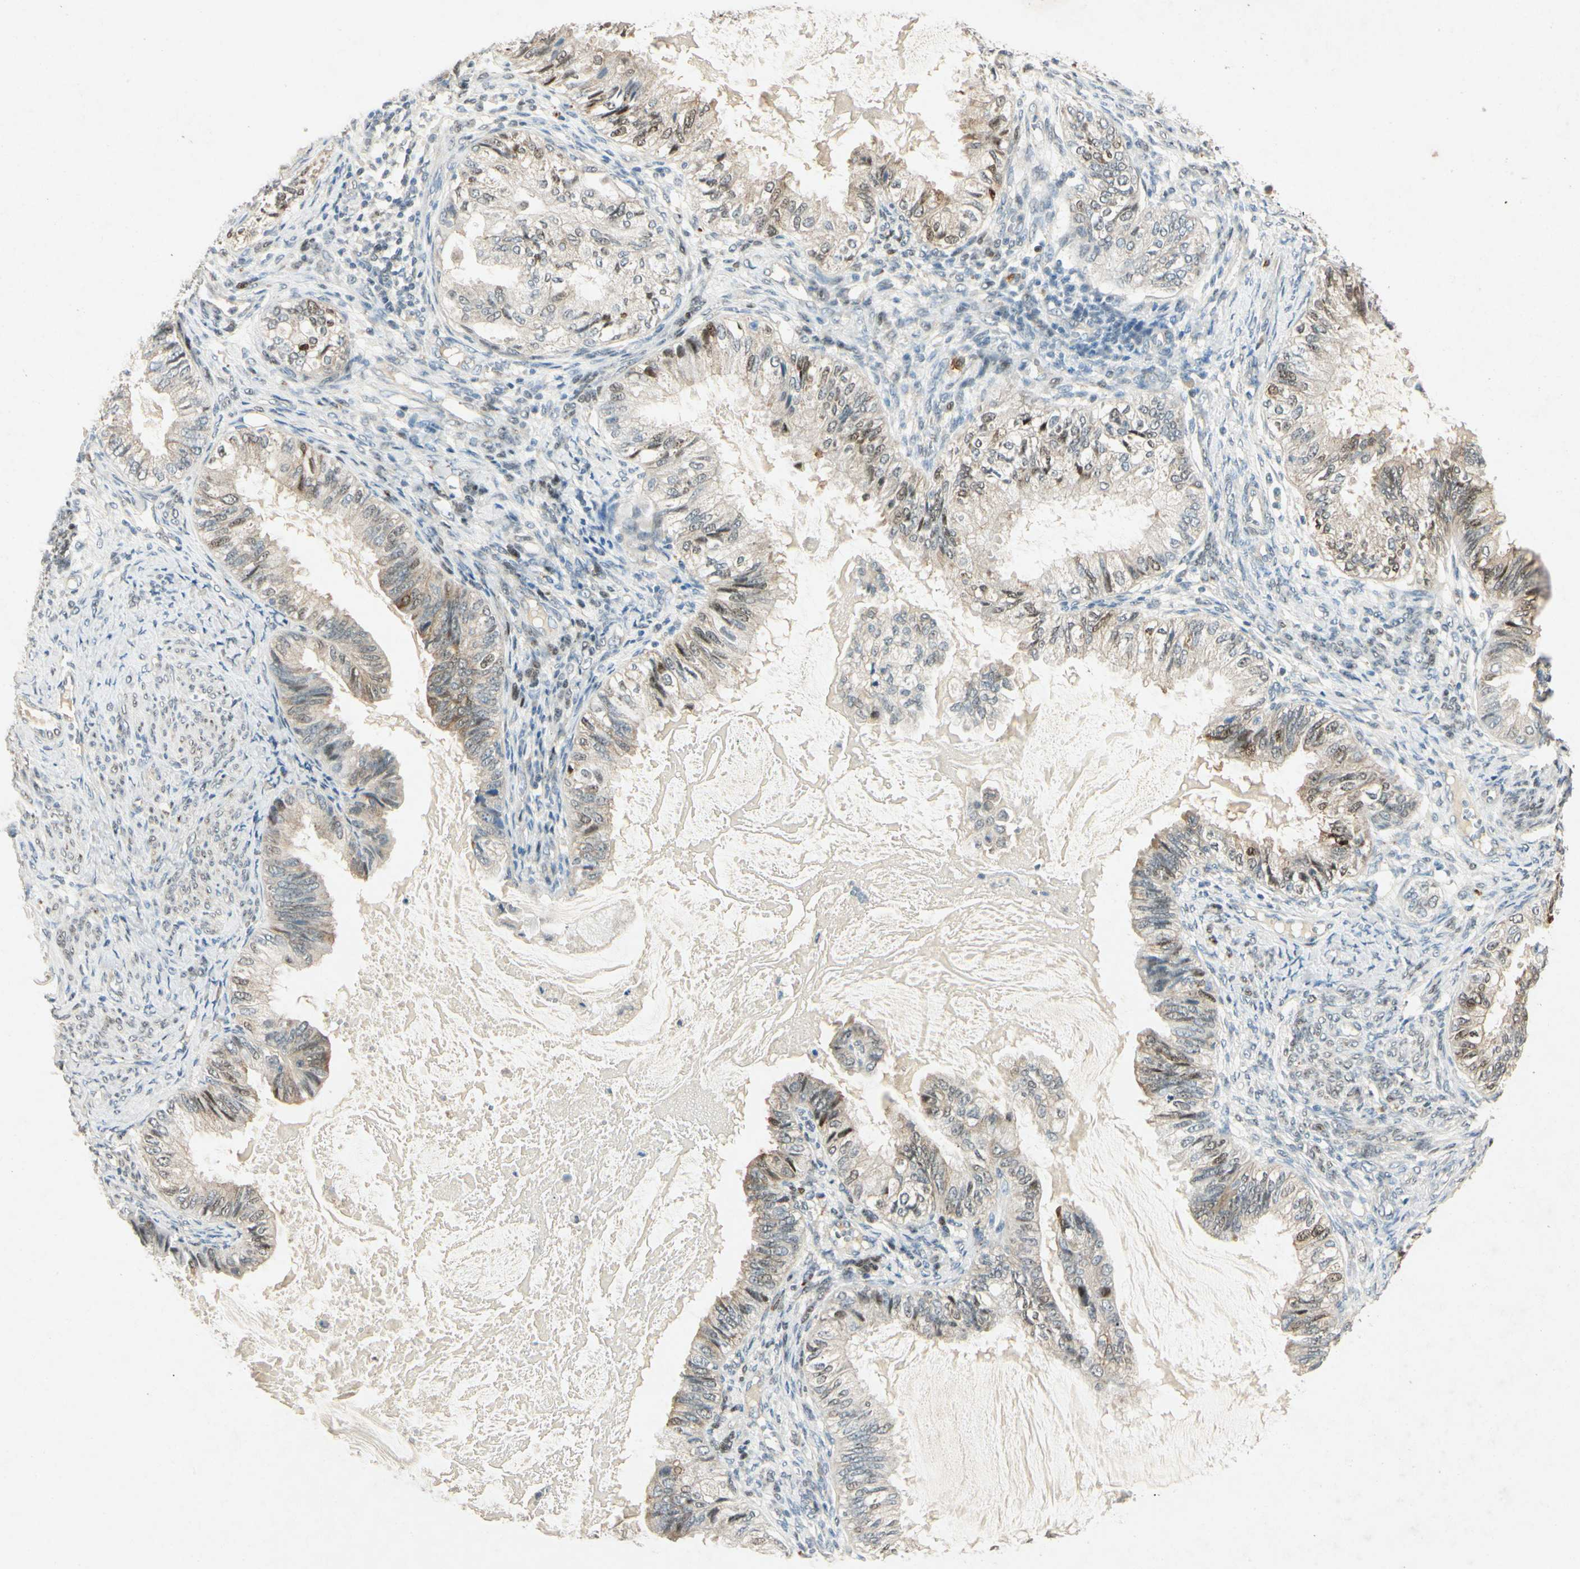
{"staining": {"intensity": "moderate", "quantity": "25%-75%", "location": "nuclear"}, "tissue": "cervical cancer", "cell_type": "Tumor cells", "image_type": "cancer", "snomed": [{"axis": "morphology", "description": "Normal tissue, NOS"}, {"axis": "morphology", "description": "Adenocarcinoma, NOS"}, {"axis": "topography", "description": "Cervix"}, {"axis": "topography", "description": "Endometrium"}], "caption": "An immunohistochemistry (IHC) photomicrograph of tumor tissue is shown. Protein staining in brown highlights moderate nuclear positivity in cervical cancer (adenocarcinoma) within tumor cells.", "gene": "HSPA1B", "patient": {"sex": "female", "age": 86}}